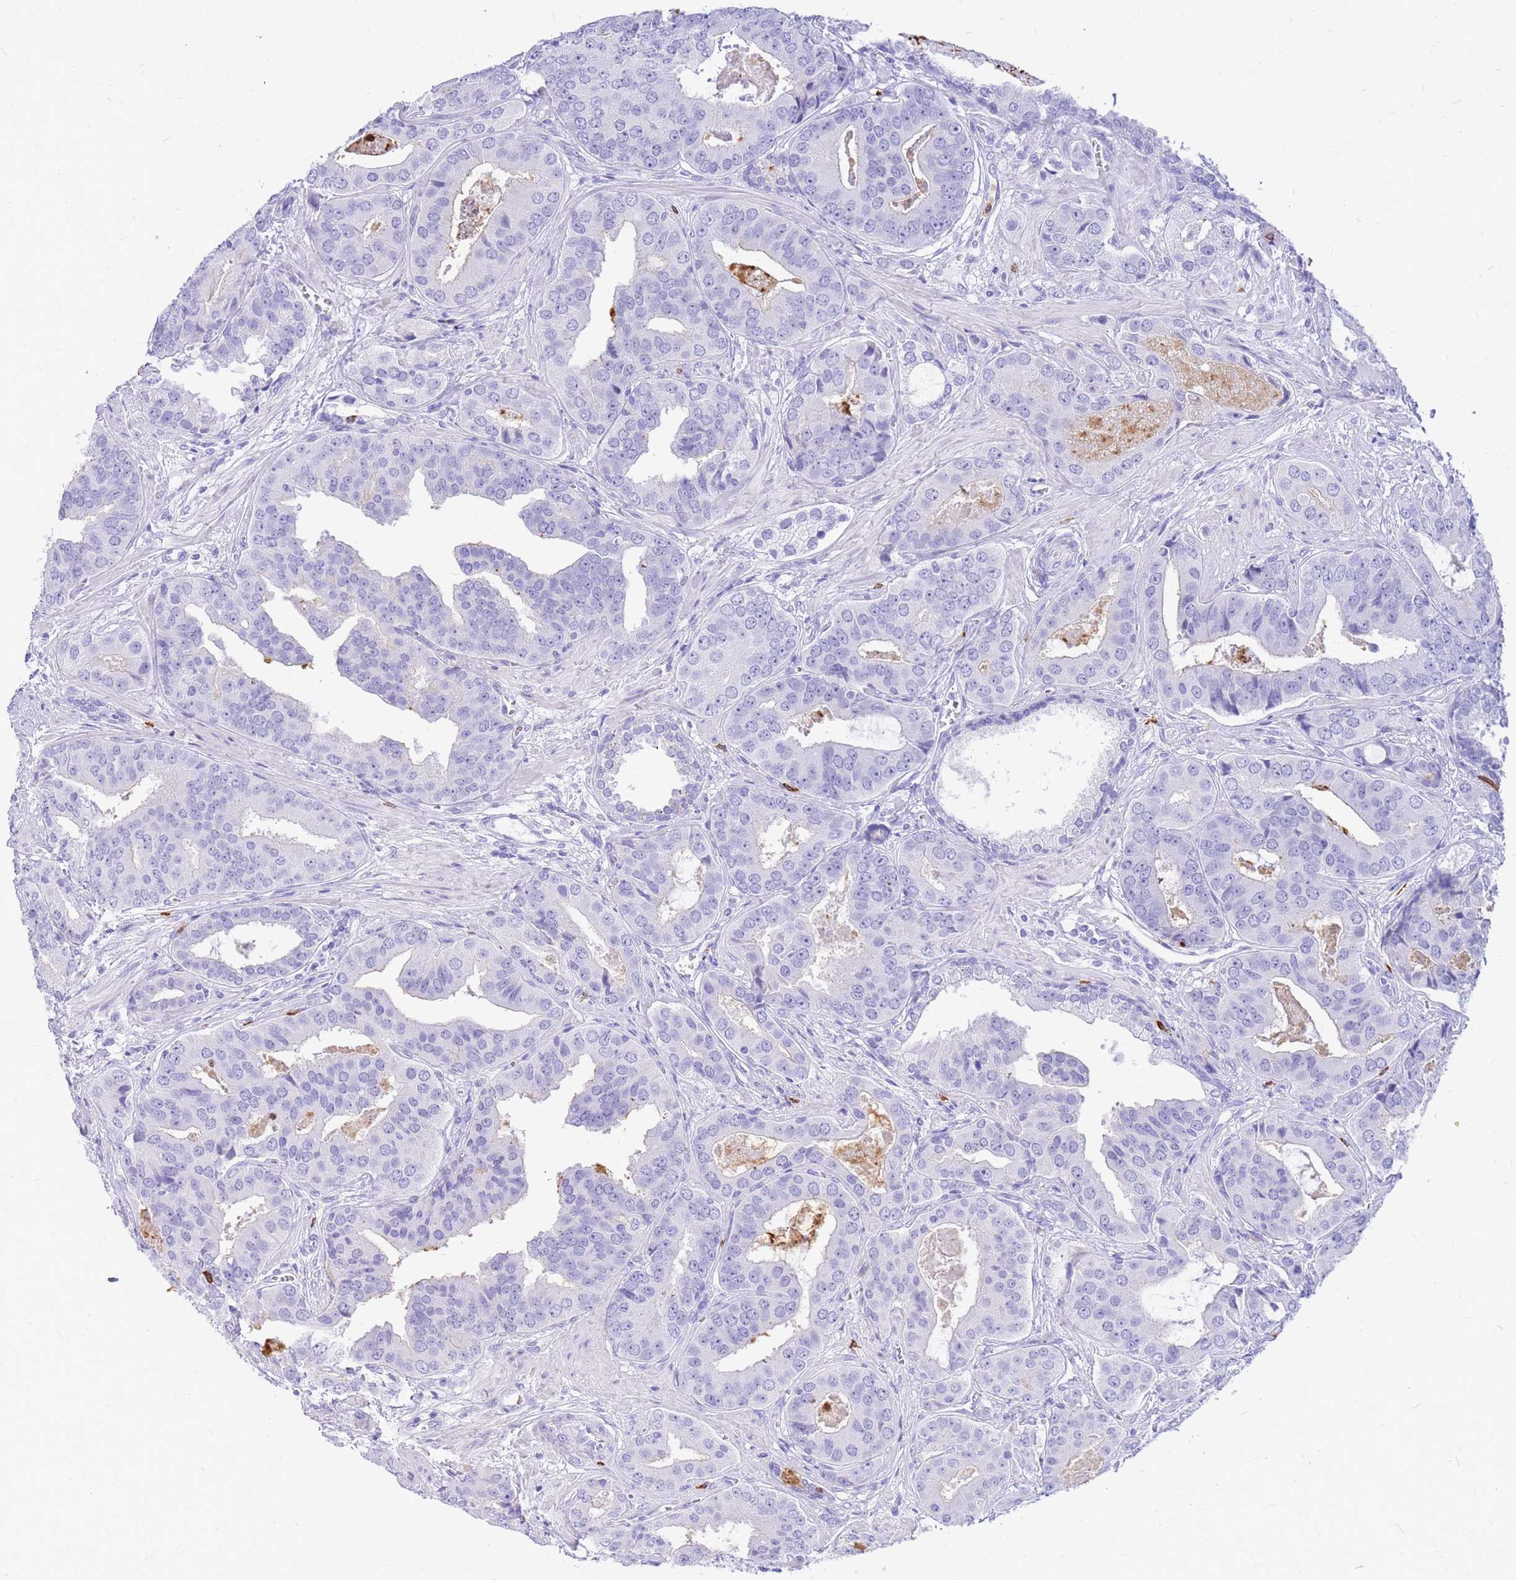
{"staining": {"intensity": "negative", "quantity": "none", "location": "none"}, "tissue": "prostate cancer", "cell_type": "Tumor cells", "image_type": "cancer", "snomed": [{"axis": "morphology", "description": "Adenocarcinoma, High grade"}, {"axis": "topography", "description": "Prostate"}], "caption": "Tumor cells show no significant expression in high-grade adenocarcinoma (prostate). (Immunohistochemistry, brightfield microscopy, high magnification).", "gene": "HERC1", "patient": {"sex": "male", "age": 71}}